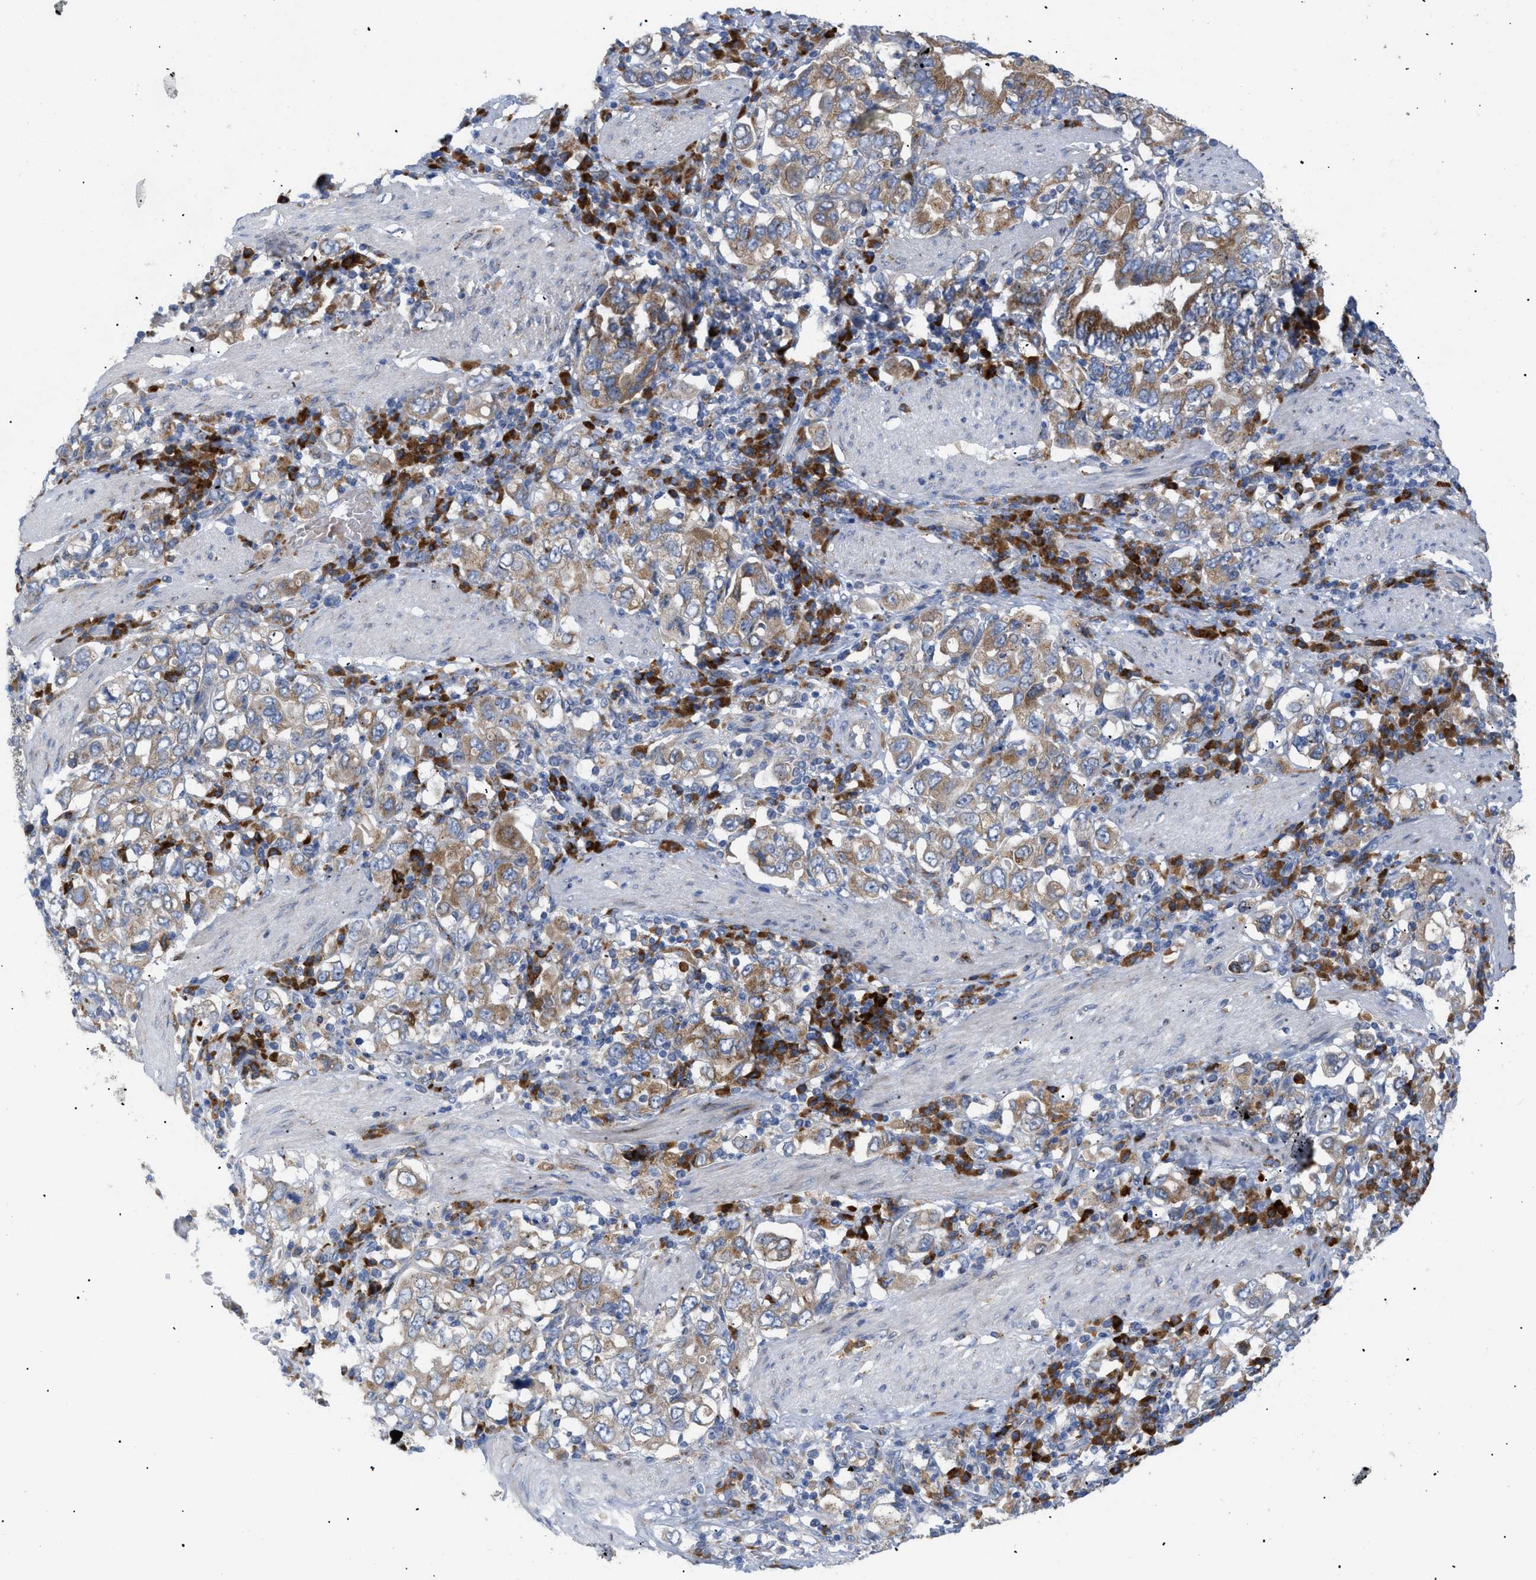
{"staining": {"intensity": "moderate", "quantity": ">75%", "location": "cytoplasmic/membranous"}, "tissue": "stomach cancer", "cell_type": "Tumor cells", "image_type": "cancer", "snomed": [{"axis": "morphology", "description": "Adenocarcinoma, NOS"}, {"axis": "topography", "description": "Stomach, upper"}], "caption": "This is an image of immunohistochemistry staining of adenocarcinoma (stomach), which shows moderate staining in the cytoplasmic/membranous of tumor cells.", "gene": "SLC50A1", "patient": {"sex": "male", "age": 62}}